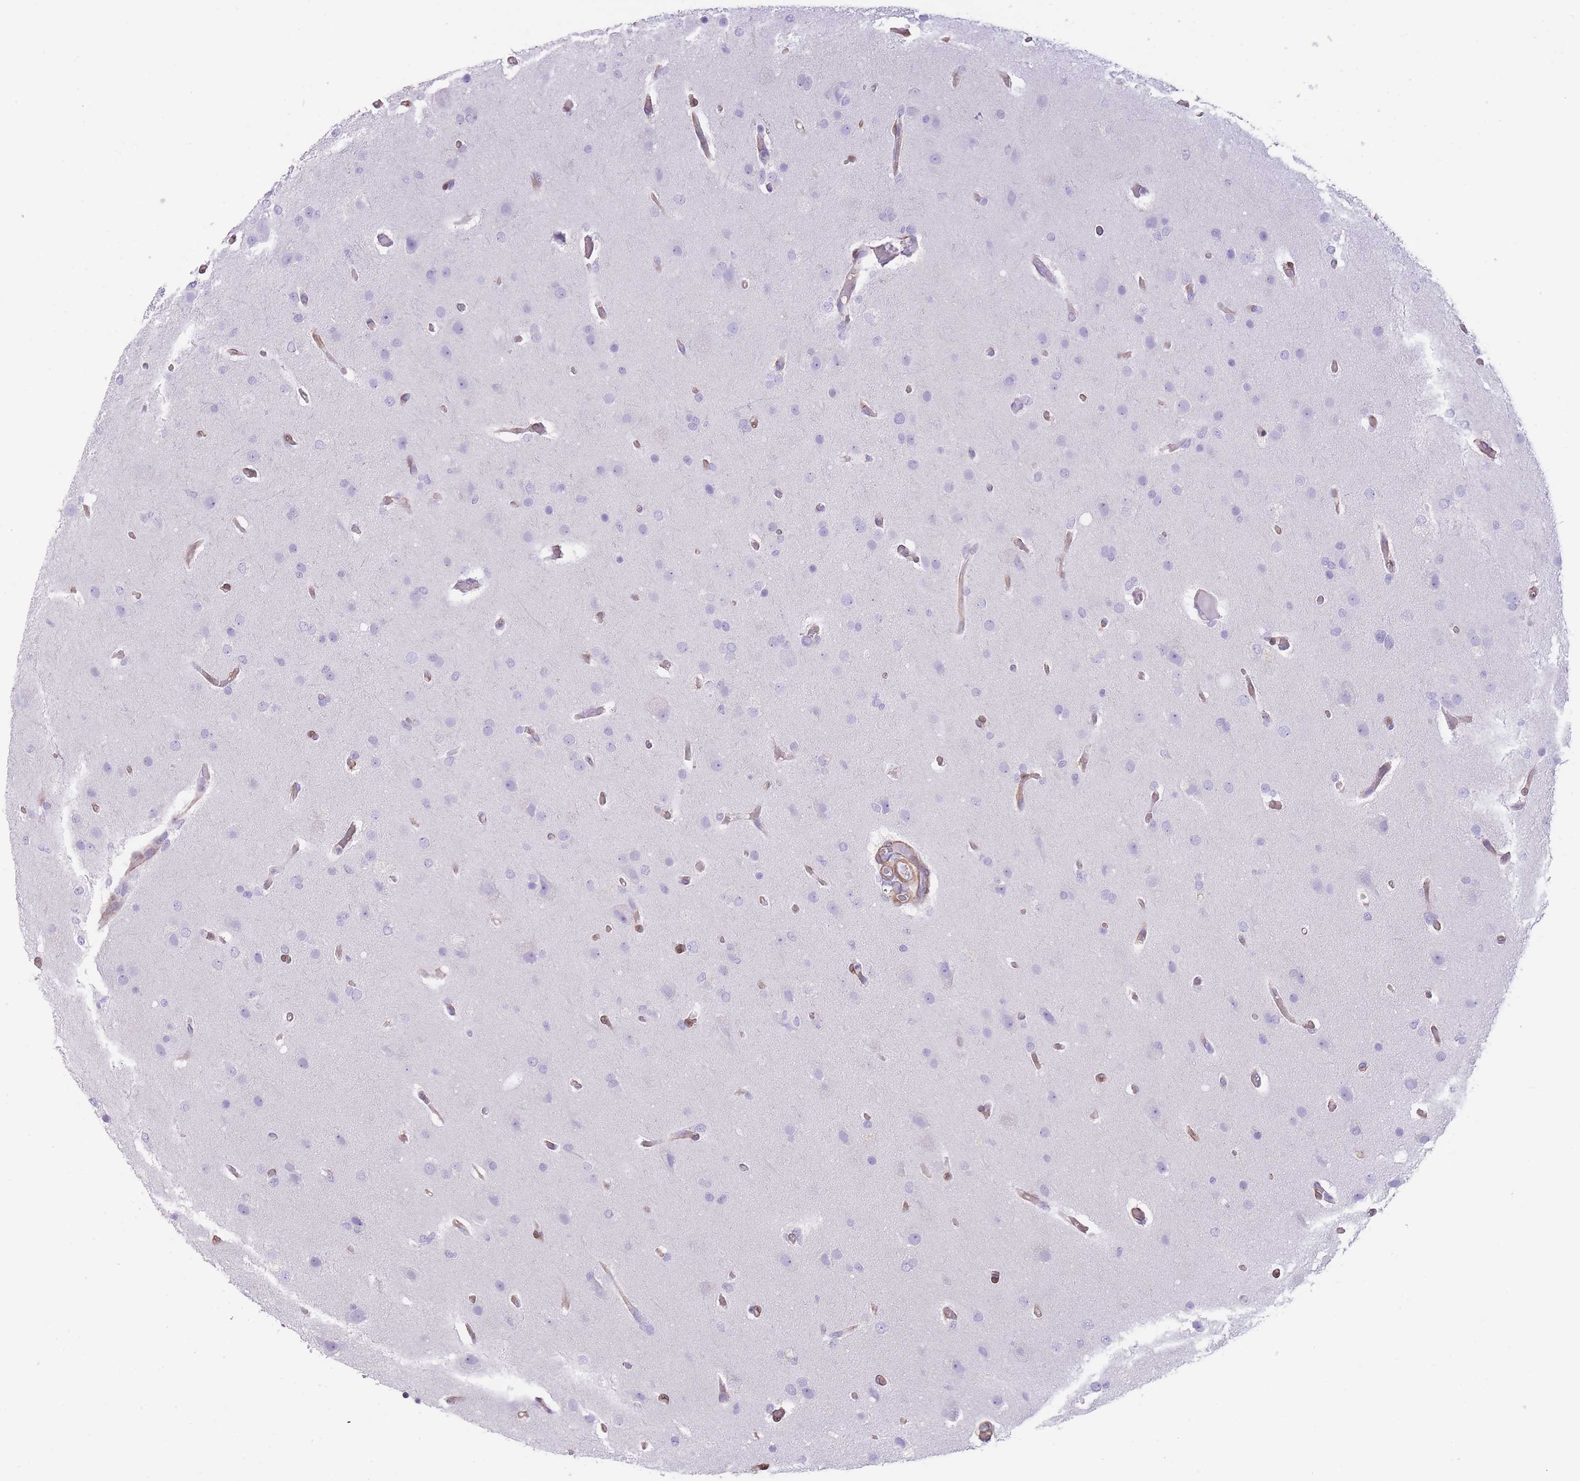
{"staining": {"intensity": "negative", "quantity": "none", "location": "none"}, "tissue": "glioma", "cell_type": "Tumor cells", "image_type": "cancer", "snomed": [{"axis": "morphology", "description": "Glioma, malignant, High grade"}, {"axis": "topography", "description": "Brain"}], "caption": "Immunohistochemistry (IHC) histopathology image of human malignant glioma (high-grade) stained for a protein (brown), which displays no positivity in tumor cells. (DAB IHC visualized using brightfield microscopy, high magnification).", "gene": "OR11H12", "patient": {"sex": "female", "age": 74}}